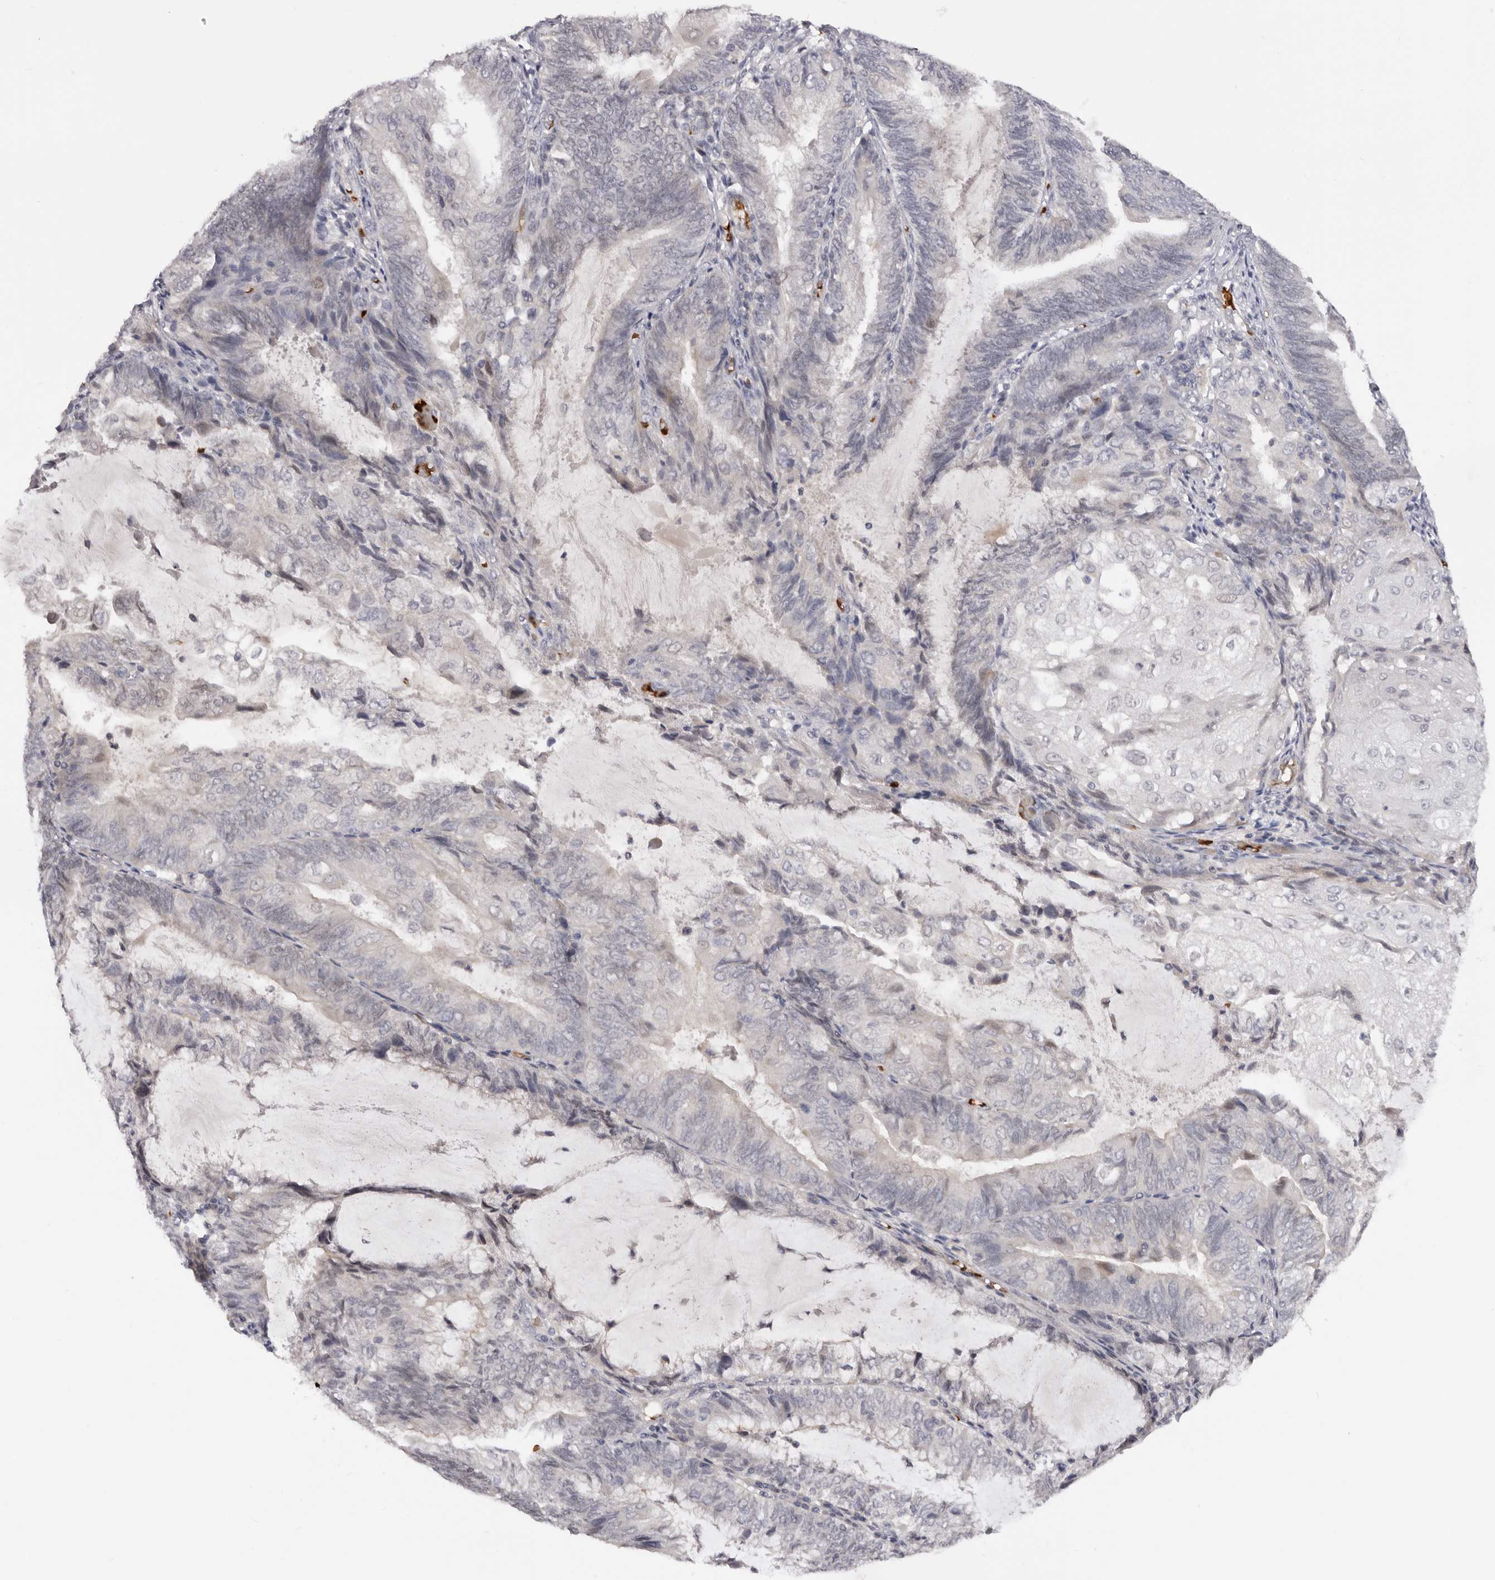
{"staining": {"intensity": "negative", "quantity": "none", "location": "none"}, "tissue": "endometrial cancer", "cell_type": "Tumor cells", "image_type": "cancer", "snomed": [{"axis": "morphology", "description": "Adenocarcinoma, NOS"}, {"axis": "topography", "description": "Endometrium"}], "caption": "Immunohistochemical staining of human endometrial cancer (adenocarcinoma) exhibits no significant positivity in tumor cells. The staining was performed using DAB to visualize the protein expression in brown, while the nuclei were stained in blue with hematoxylin (Magnification: 20x).", "gene": "TNR", "patient": {"sex": "female", "age": 81}}